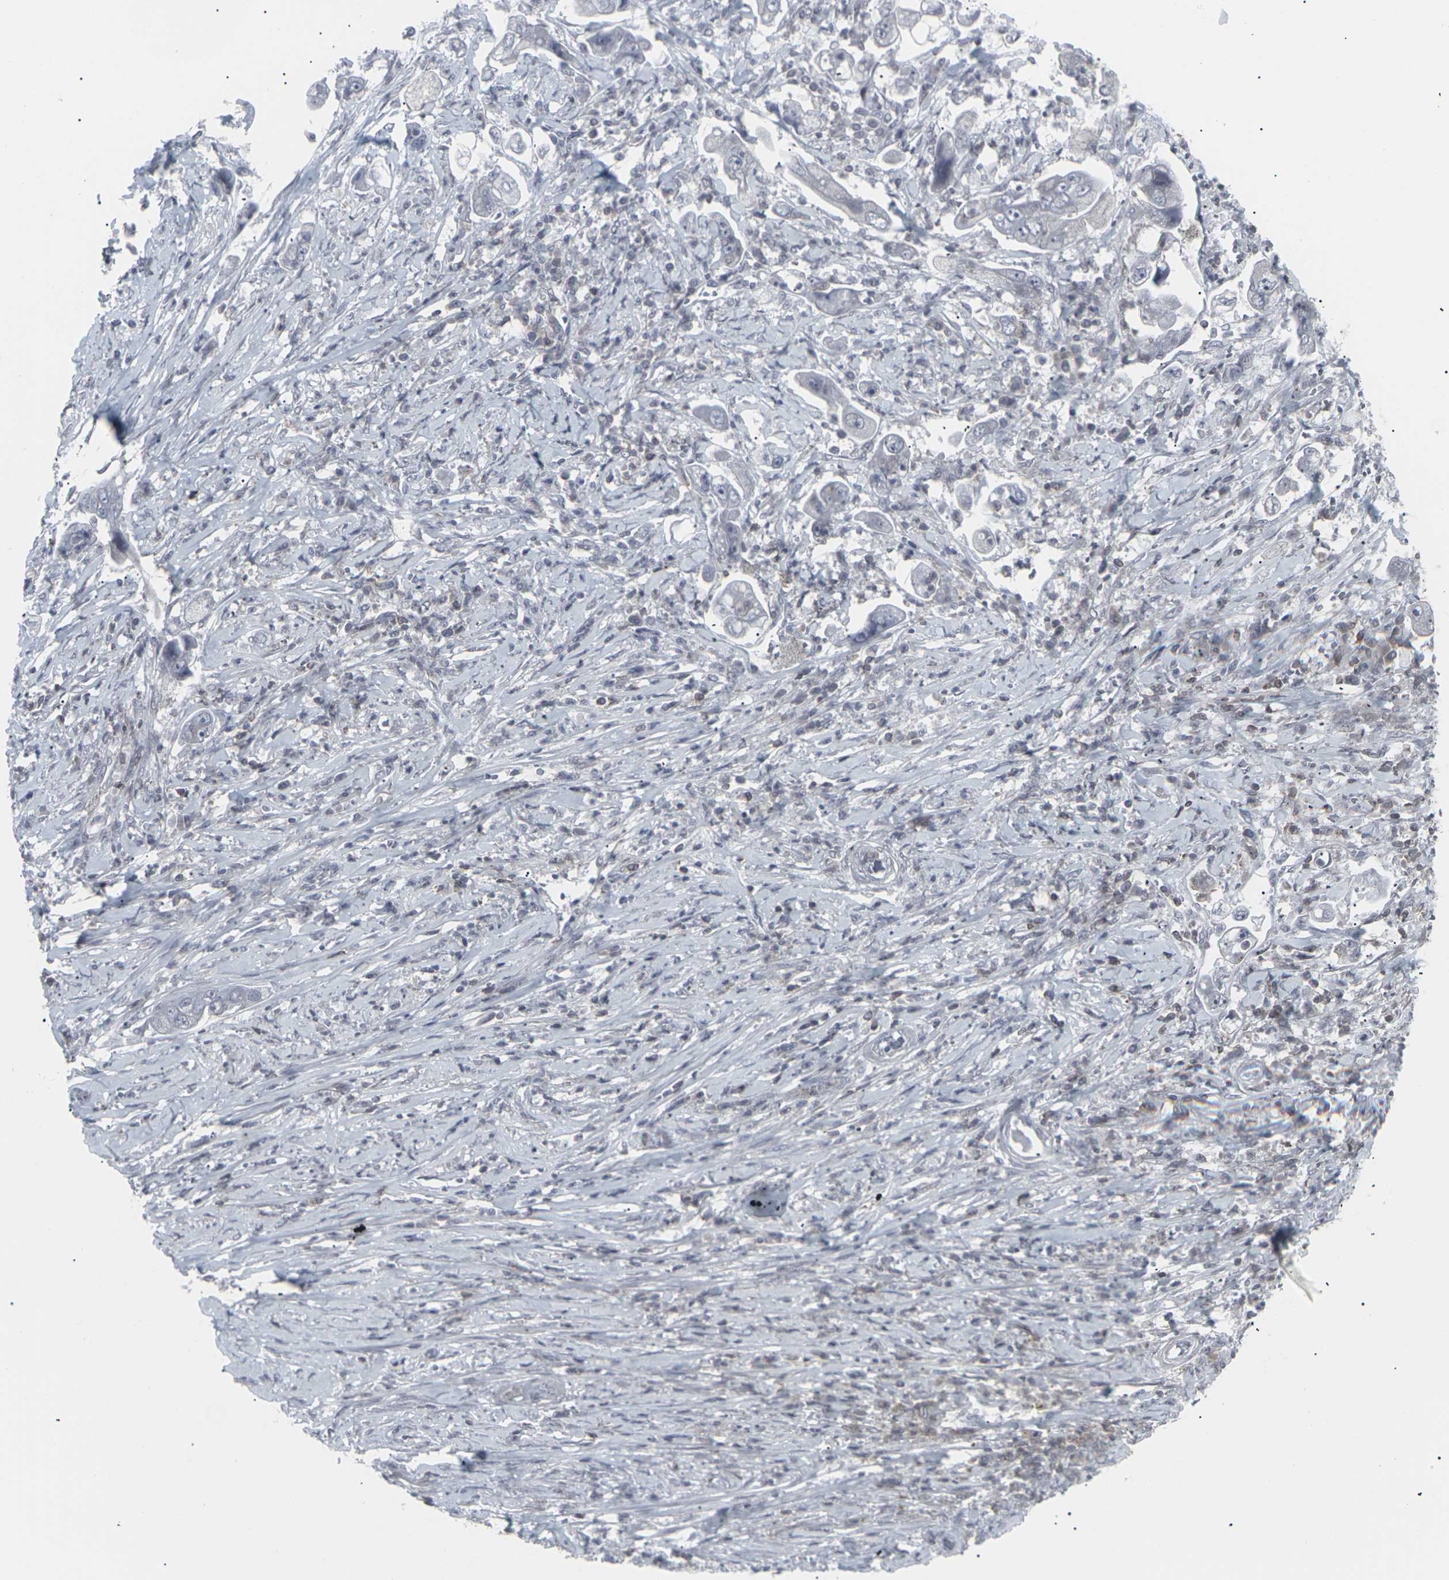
{"staining": {"intensity": "negative", "quantity": "none", "location": "none"}, "tissue": "stomach cancer", "cell_type": "Tumor cells", "image_type": "cancer", "snomed": [{"axis": "morphology", "description": "Adenocarcinoma, NOS"}, {"axis": "topography", "description": "Stomach"}], "caption": "A high-resolution micrograph shows IHC staining of stomach cancer (adenocarcinoma), which exhibits no significant positivity in tumor cells.", "gene": "APOBEC2", "patient": {"sex": "male", "age": 62}}